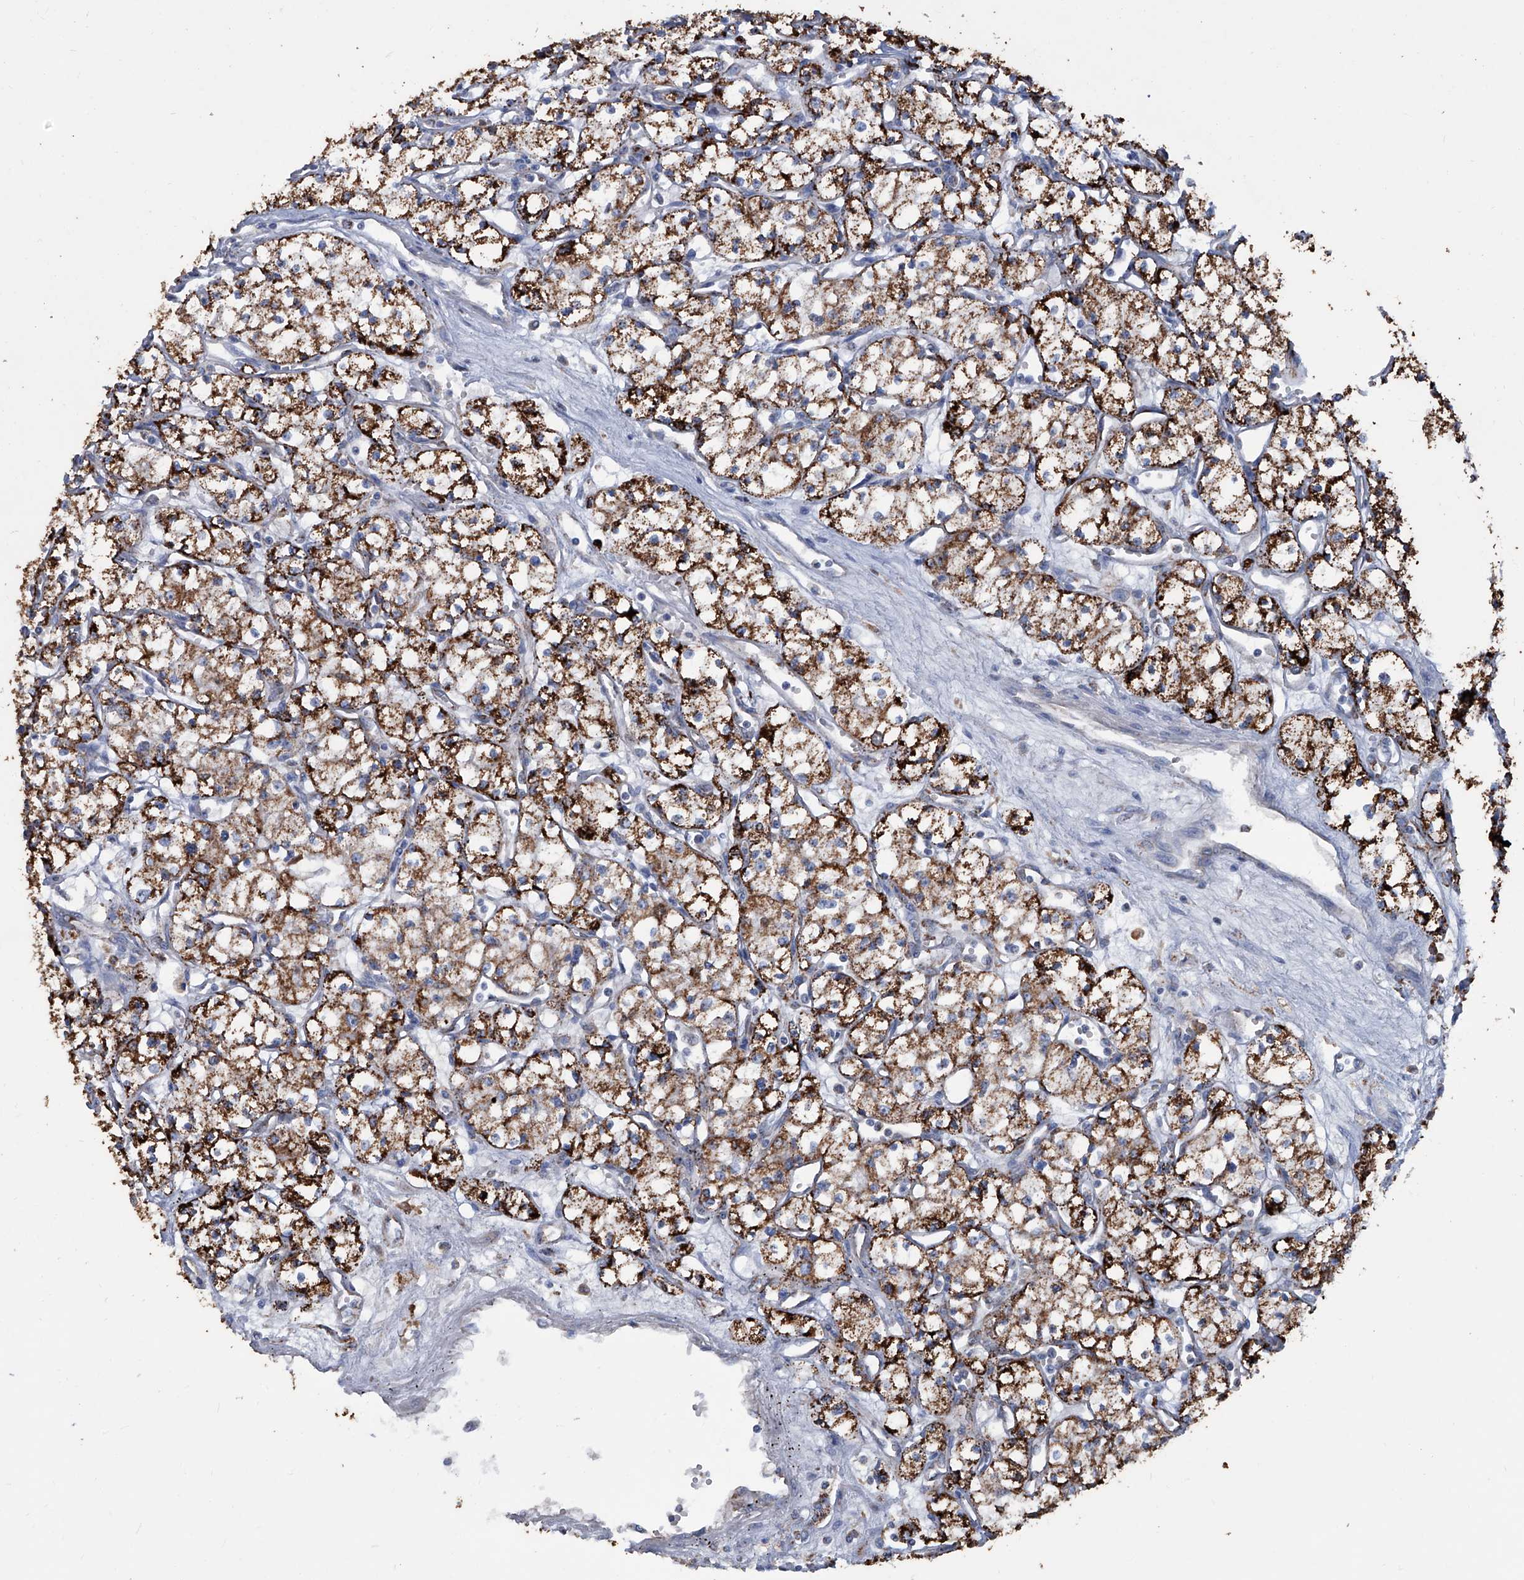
{"staining": {"intensity": "strong", "quantity": ">75%", "location": "cytoplasmic/membranous"}, "tissue": "renal cancer", "cell_type": "Tumor cells", "image_type": "cancer", "snomed": [{"axis": "morphology", "description": "Adenocarcinoma, NOS"}, {"axis": "topography", "description": "Kidney"}], "caption": "This micrograph displays renal cancer (adenocarcinoma) stained with IHC to label a protein in brown. The cytoplasmic/membranous of tumor cells show strong positivity for the protein. Nuclei are counter-stained blue.", "gene": "NHS", "patient": {"sex": "male", "age": 59}}